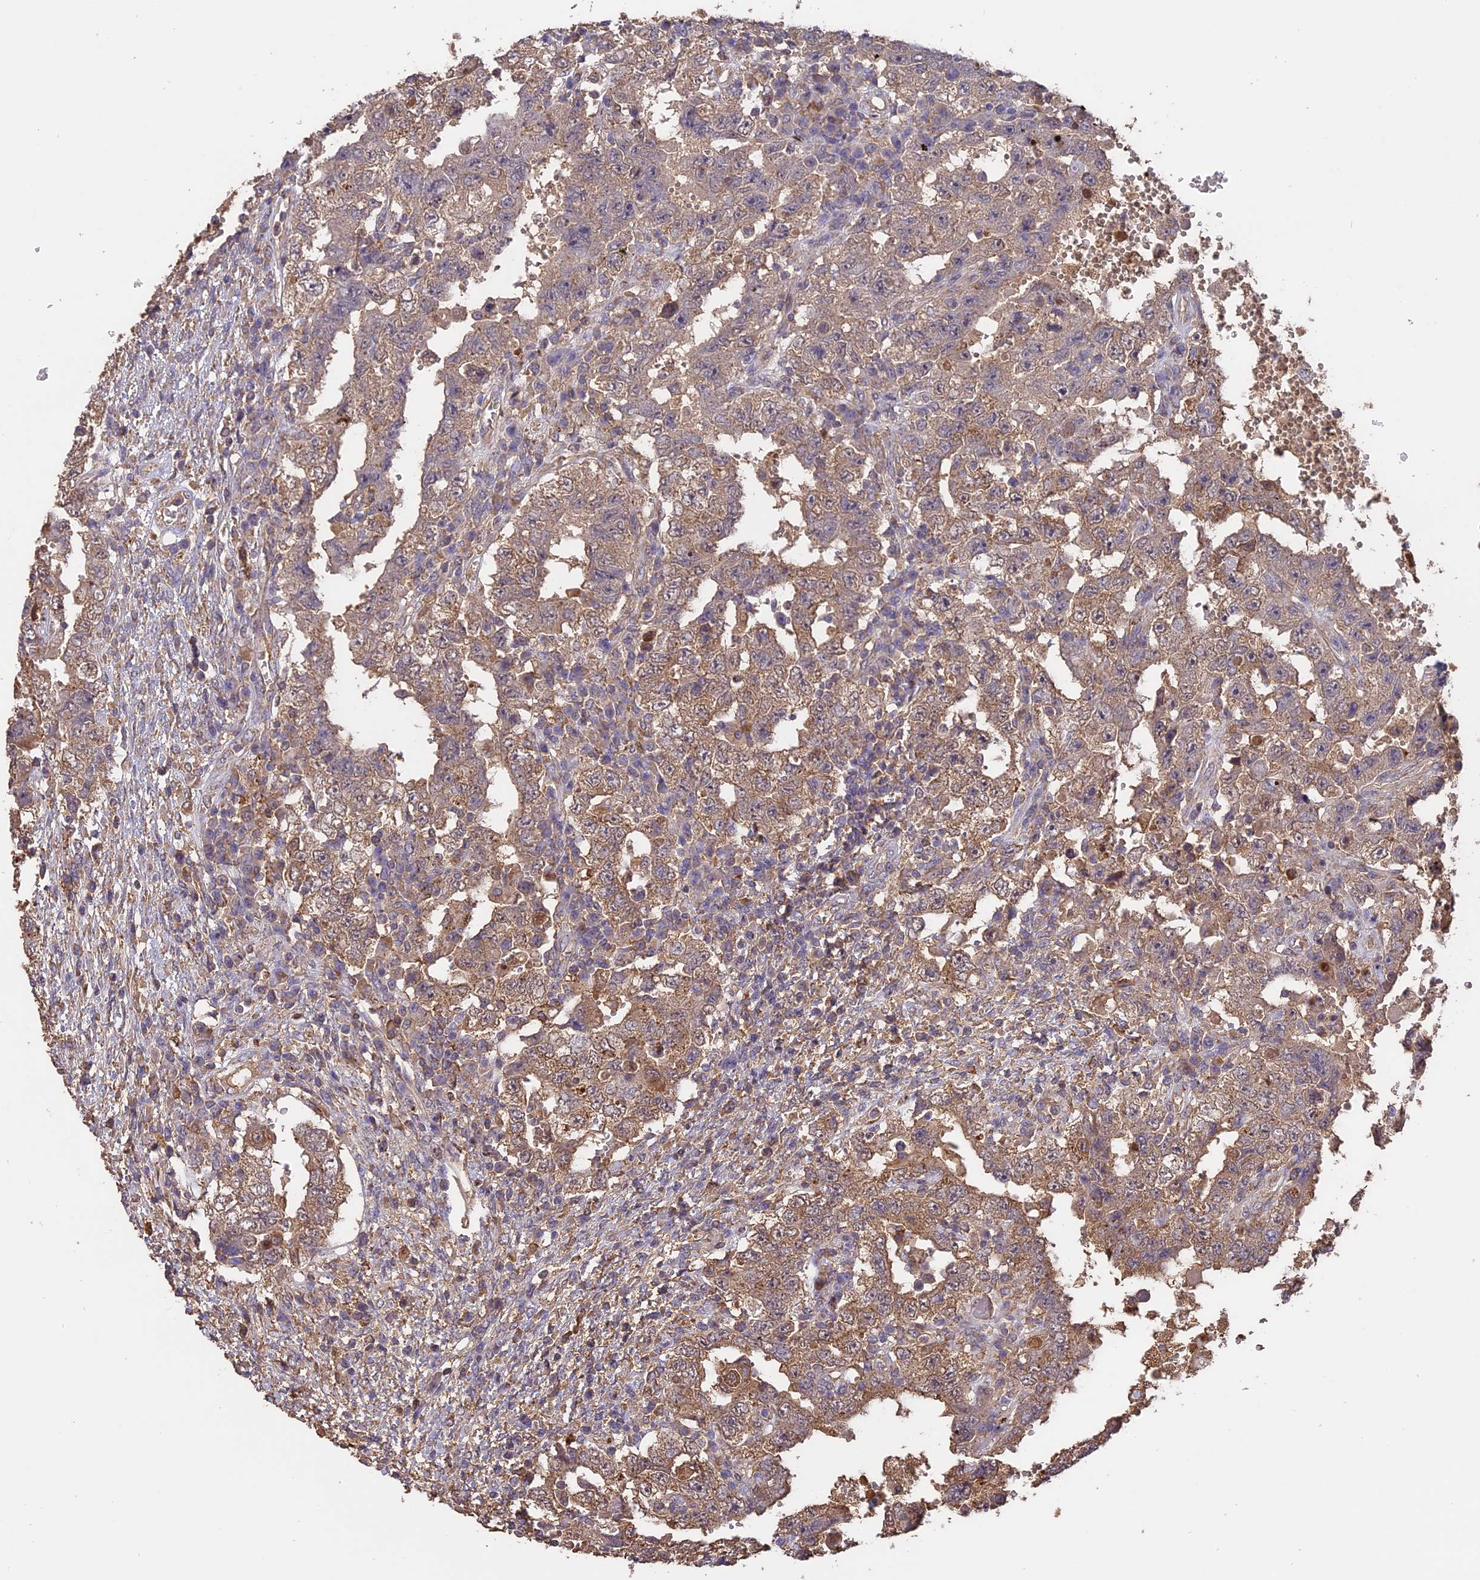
{"staining": {"intensity": "moderate", "quantity": ">75%", "location": "cytoplasmic/membranous"}, "tissue": "testis cancer", "cell_type": "Tumor cells", "image_type": "cancer", "snomed": [{"axis": "morphology", "description": "Carcinoma, Embryonal, NOS"}, {"axis": "topography", "description": "Testis"}], "caption": "A brown stain shows moderate cytoplasmic/membranous positivity of a protein in testis cancer (embryonal carcinoma) tumor cells. The protein is stained brown, and the nuclei are stained in blue (DAB (3,3'-diaminobenzidine) IHC with brightfield microscopy, high magnification).", "gene": "ARHGAP19", "patient": {"sex": "male", "age": 26}}